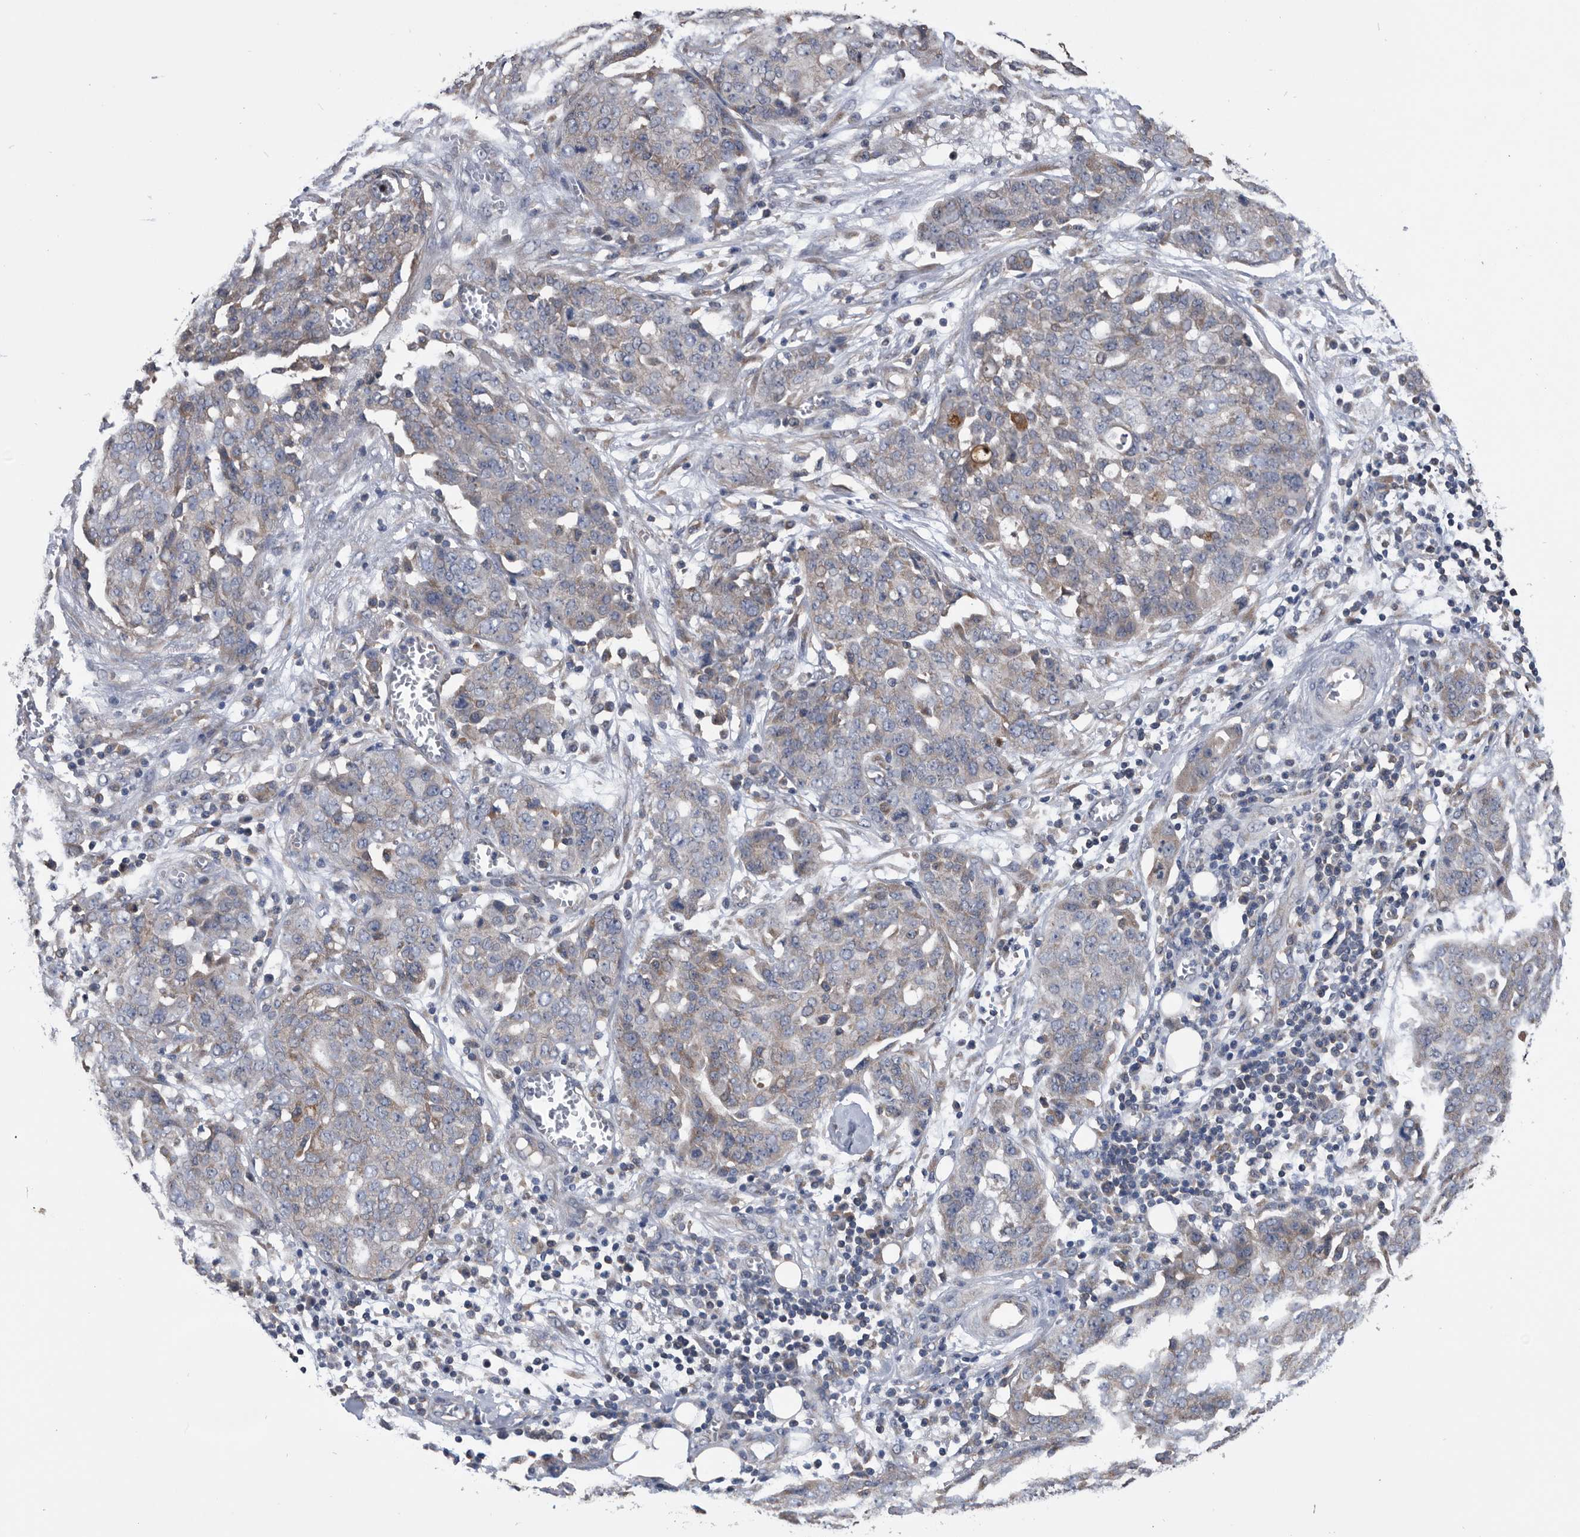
{"staining": {"intensity": "weak", "quantity": "25%-75%", "location": "cytoplasmic/membranous"}, "tissue": "ovarian cancer", "cell_type": "Tumor cells", "image_type": "cancer", "snomed": [{"axis": "morphology", "description": "Cystadenocarcinoma, serous, NOS"}, {"axis": "topography", "description": "Soft tissue"}, {"axis": "topography", "description": "Ovary"}], "caption": "Ovarian cancer (serous cystadenocarcinoma) stained for a protein (brown) shows weak cytoplasmic/membranous positive positivity in approximately 25%-75% of tumor cells.", "gene": "NRBP1", "patient": {"sex": "female", "age": 57}}